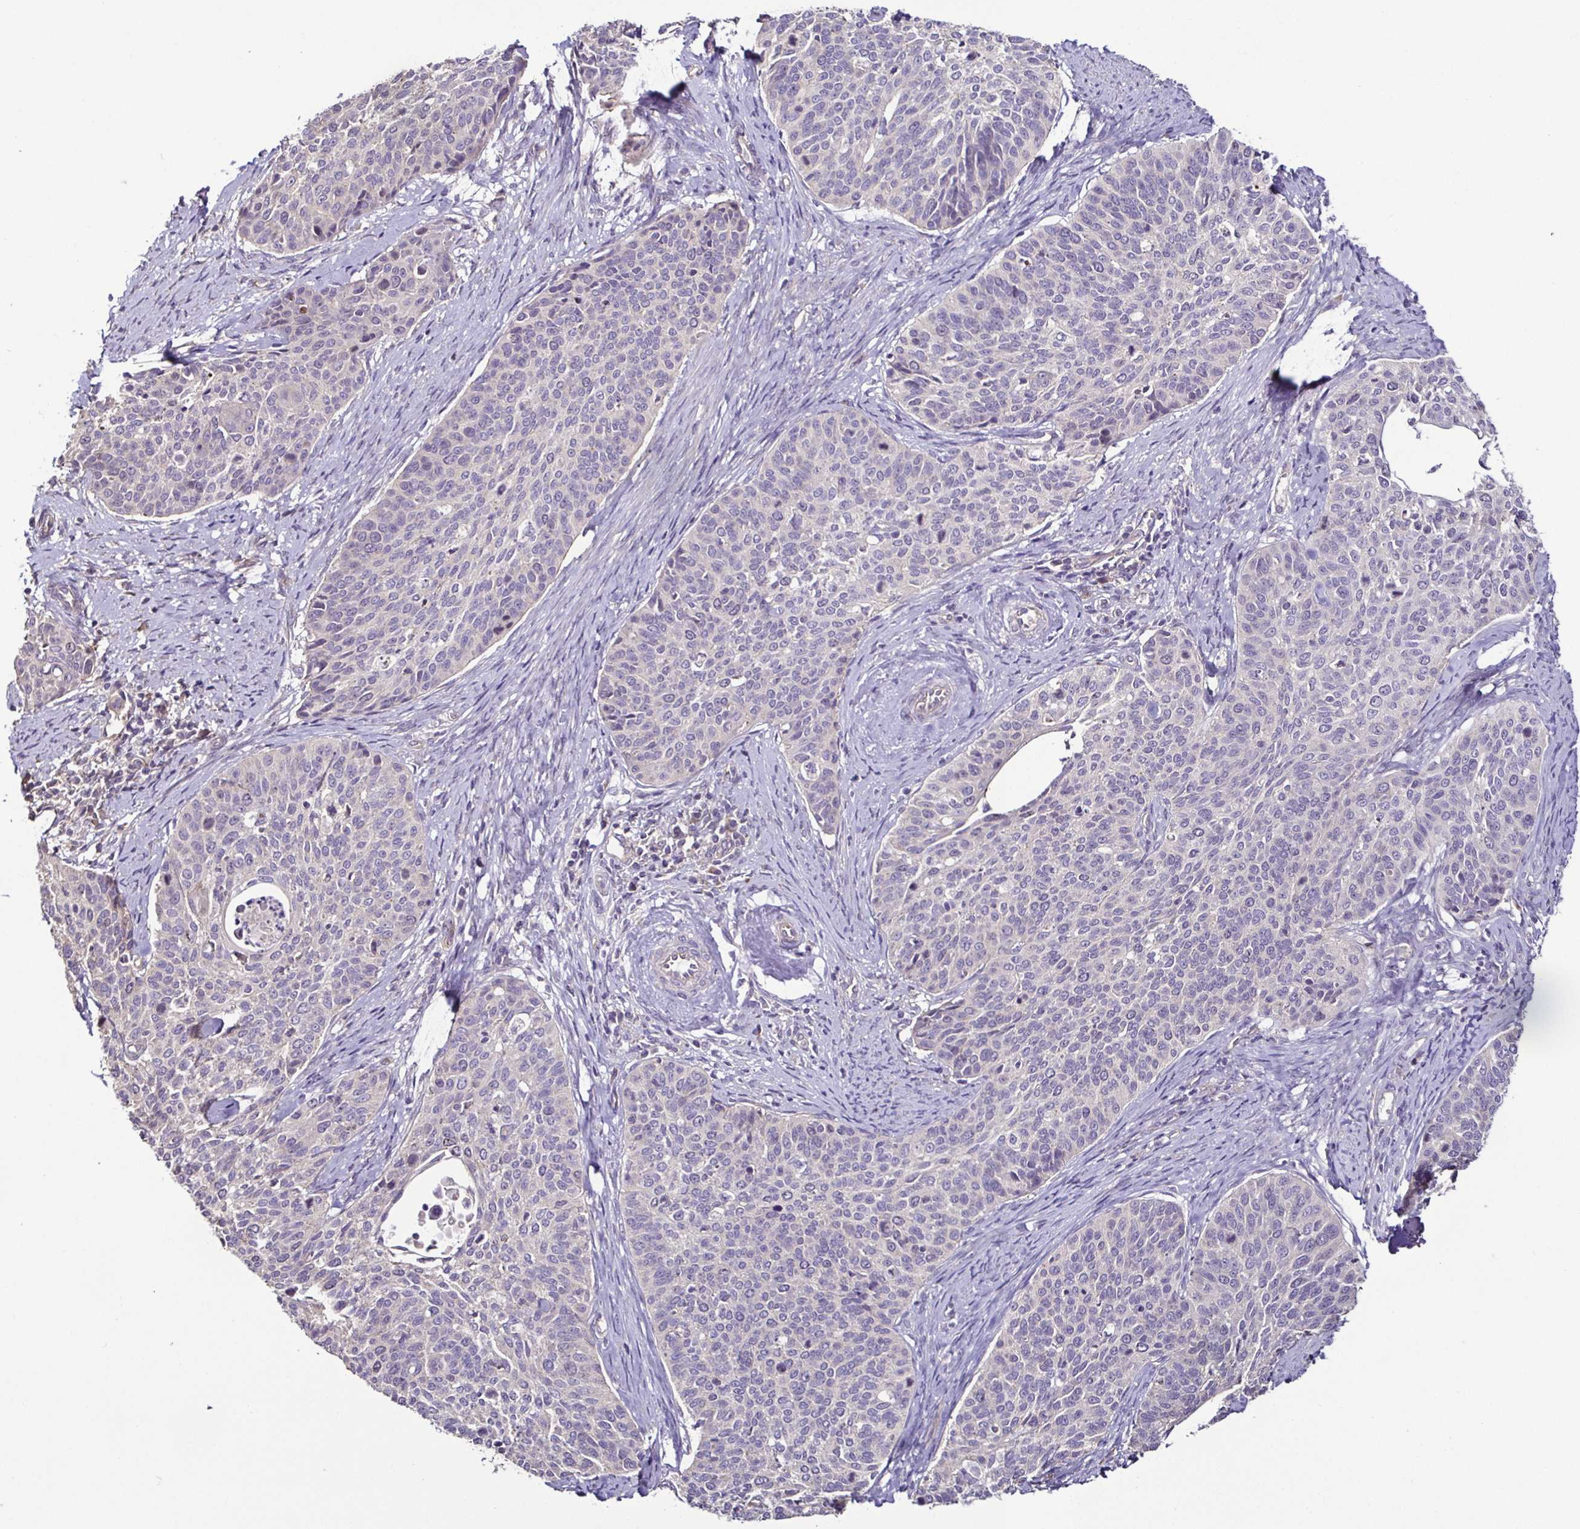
{"staining": {"intensity": "negative", "quantity": "none", "location": "none"}, "tissue": "cervical cancer", "cell_type": "Tumor cells", "image_type": "cancer", "snomed": [{"axis": "morphology", "description": "Squamous cell carcinoma, NOS"}, {"axis": "topography", "description": "Cervix"}], "caption": "Cervical cancer (squamous cell carcinoma) was stained to show a protein in brown. There is no significant staining in tumor cells. (Stains: DAB IHC with hematoxylin counter stain, Microscopy: brightfield microscopy at high magnification).", "gene": "LMOD2", "patient": {"sex": "female", "age": 69}}